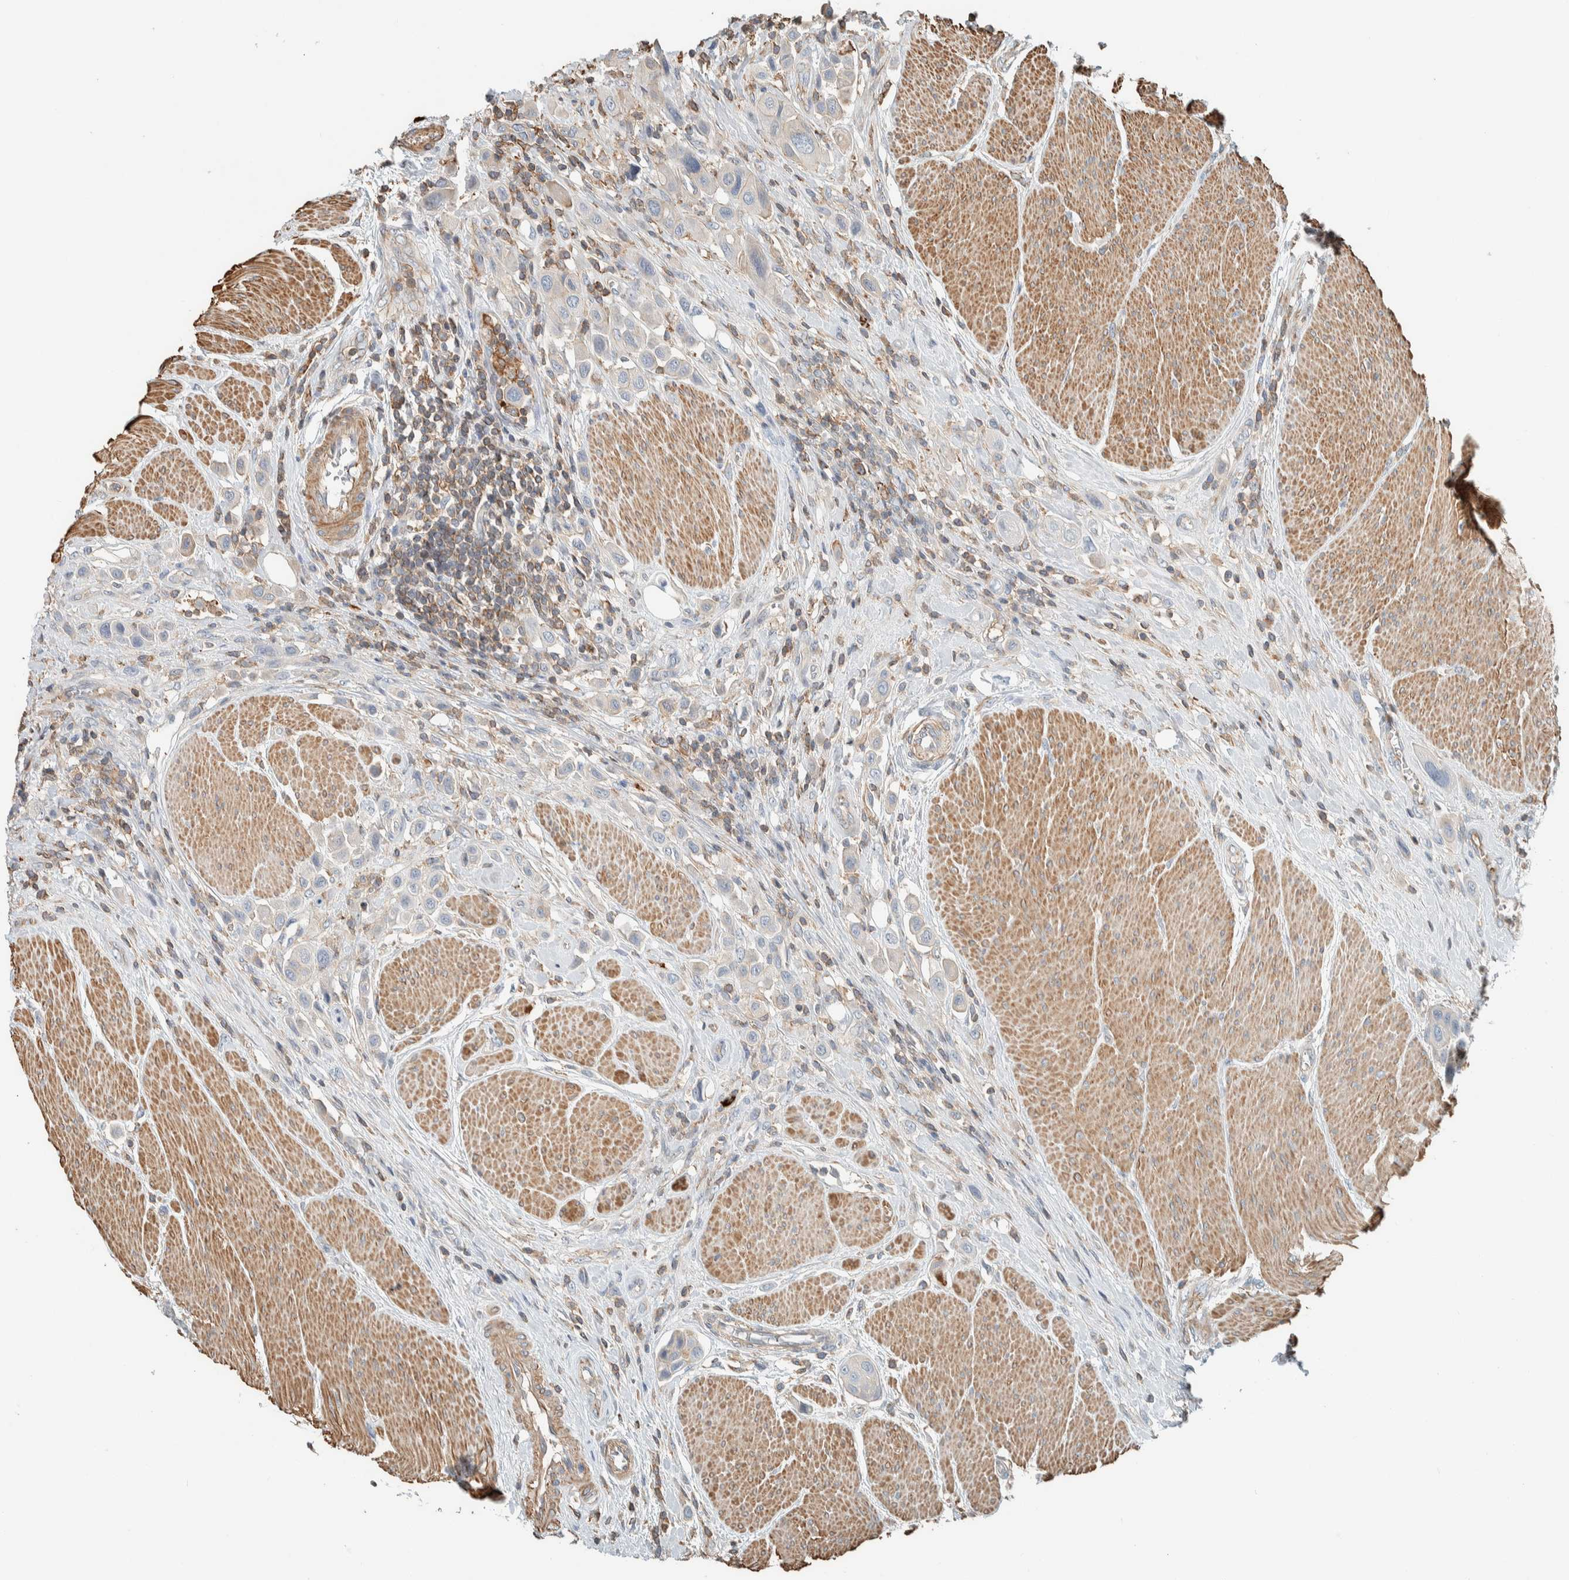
{"staining": {"intensity": "negative", "quantity": "none", "location": "none"}, "tissue": "urothelial cancer", "cell_type": "Tumor cells", "image_type": "cancer", "snomed": [{"axis": "morphology", "description": "Urothelial carcinoma, High grade"}, {"axis": "topography", "description": "Urinary bladder"}], "caption": "The image displays no staining of tumor cells in high-grade urothelial carcinoma.", "gene": "CTBP2", "patient": {"sex": "male", "age": 50}}